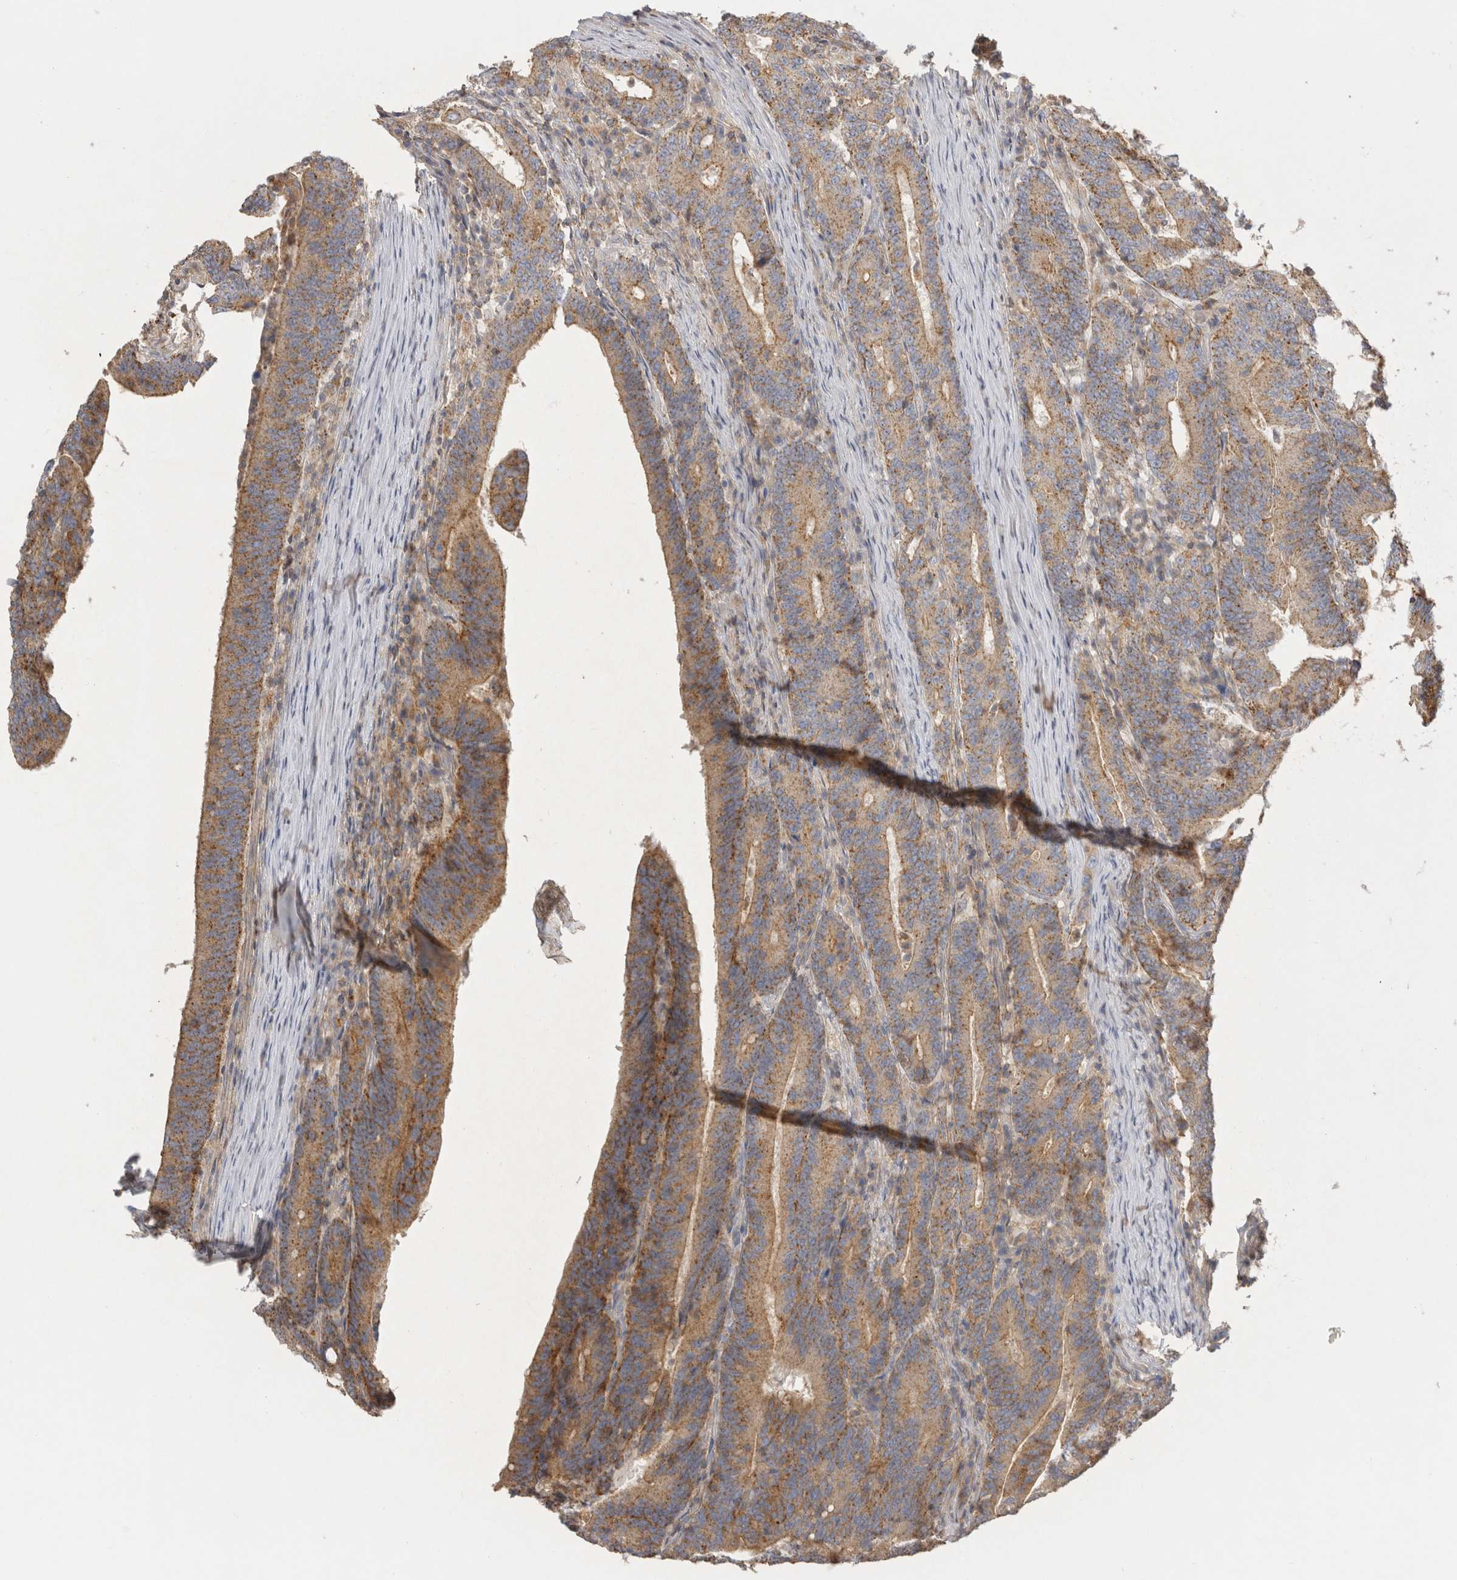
{"staining": {"intensity": "moderate", "quantity": ">75%", "location": "cytoplasmic/membranous"}, "tissue": "colorectal cancer", "cell_type": "Tumor cells", "image_type": "cancer", "snomed": [{"axis": "morphology", "description": "Adenocarcinoma, NOS"}, {"axis": "topography", "description": "Colon"}], "caption": "Immunohistochemical staining of human colorectal cancer (adenocarcinoma) reveals moderate cytoplasmic/membranous protein staining in approximately >75% of tumor cells. The protein of interest is shown in brown color, while the nuclei are stained blue.", "gene": "CHMP6", "patient": {"sex": "female", "age": 66}}